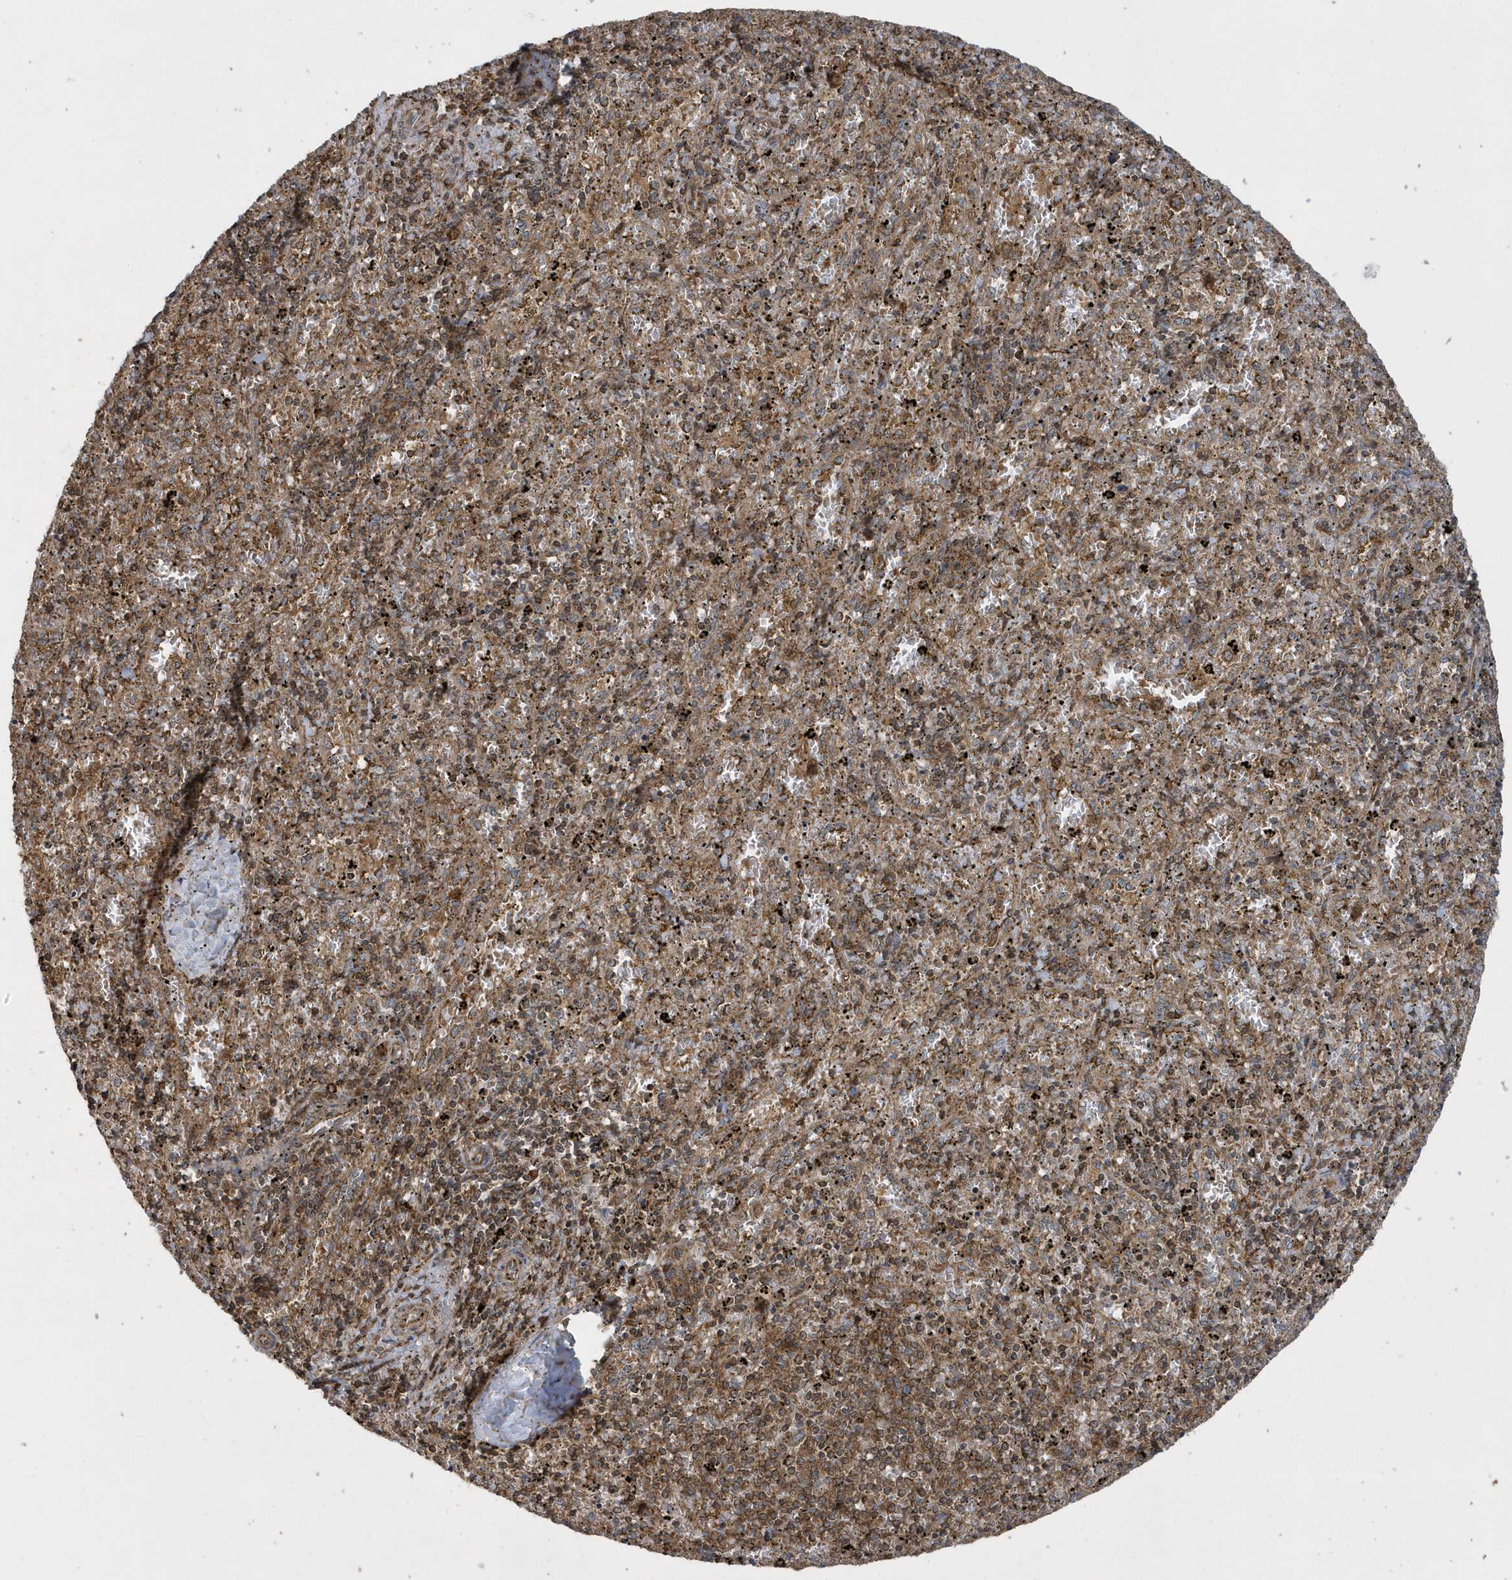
{"staining": {"intensity": "moderate", "quantity": ">75%", "location": "cytoplasmic/membranous"}, "tissue": "spleen", "cell_type": "Cells in red pulp", "image_type": "normal", "snomed": [{"axis": "morphology", "description": "Normal tissue, NOS"}, {"axis": "topography", "description": "Spleen"}], "caption": "Immunohistochemistry (DAB) staining of normal human spleen shows moderate cytoplasmic/membranous protein staining in approximately >75% of cells in red pulp. (brown staining indicates protein expression, while blue staining denotes nuclei).", "gene": "STAMBP", "patient": {"sex": "male", "age": 11}}